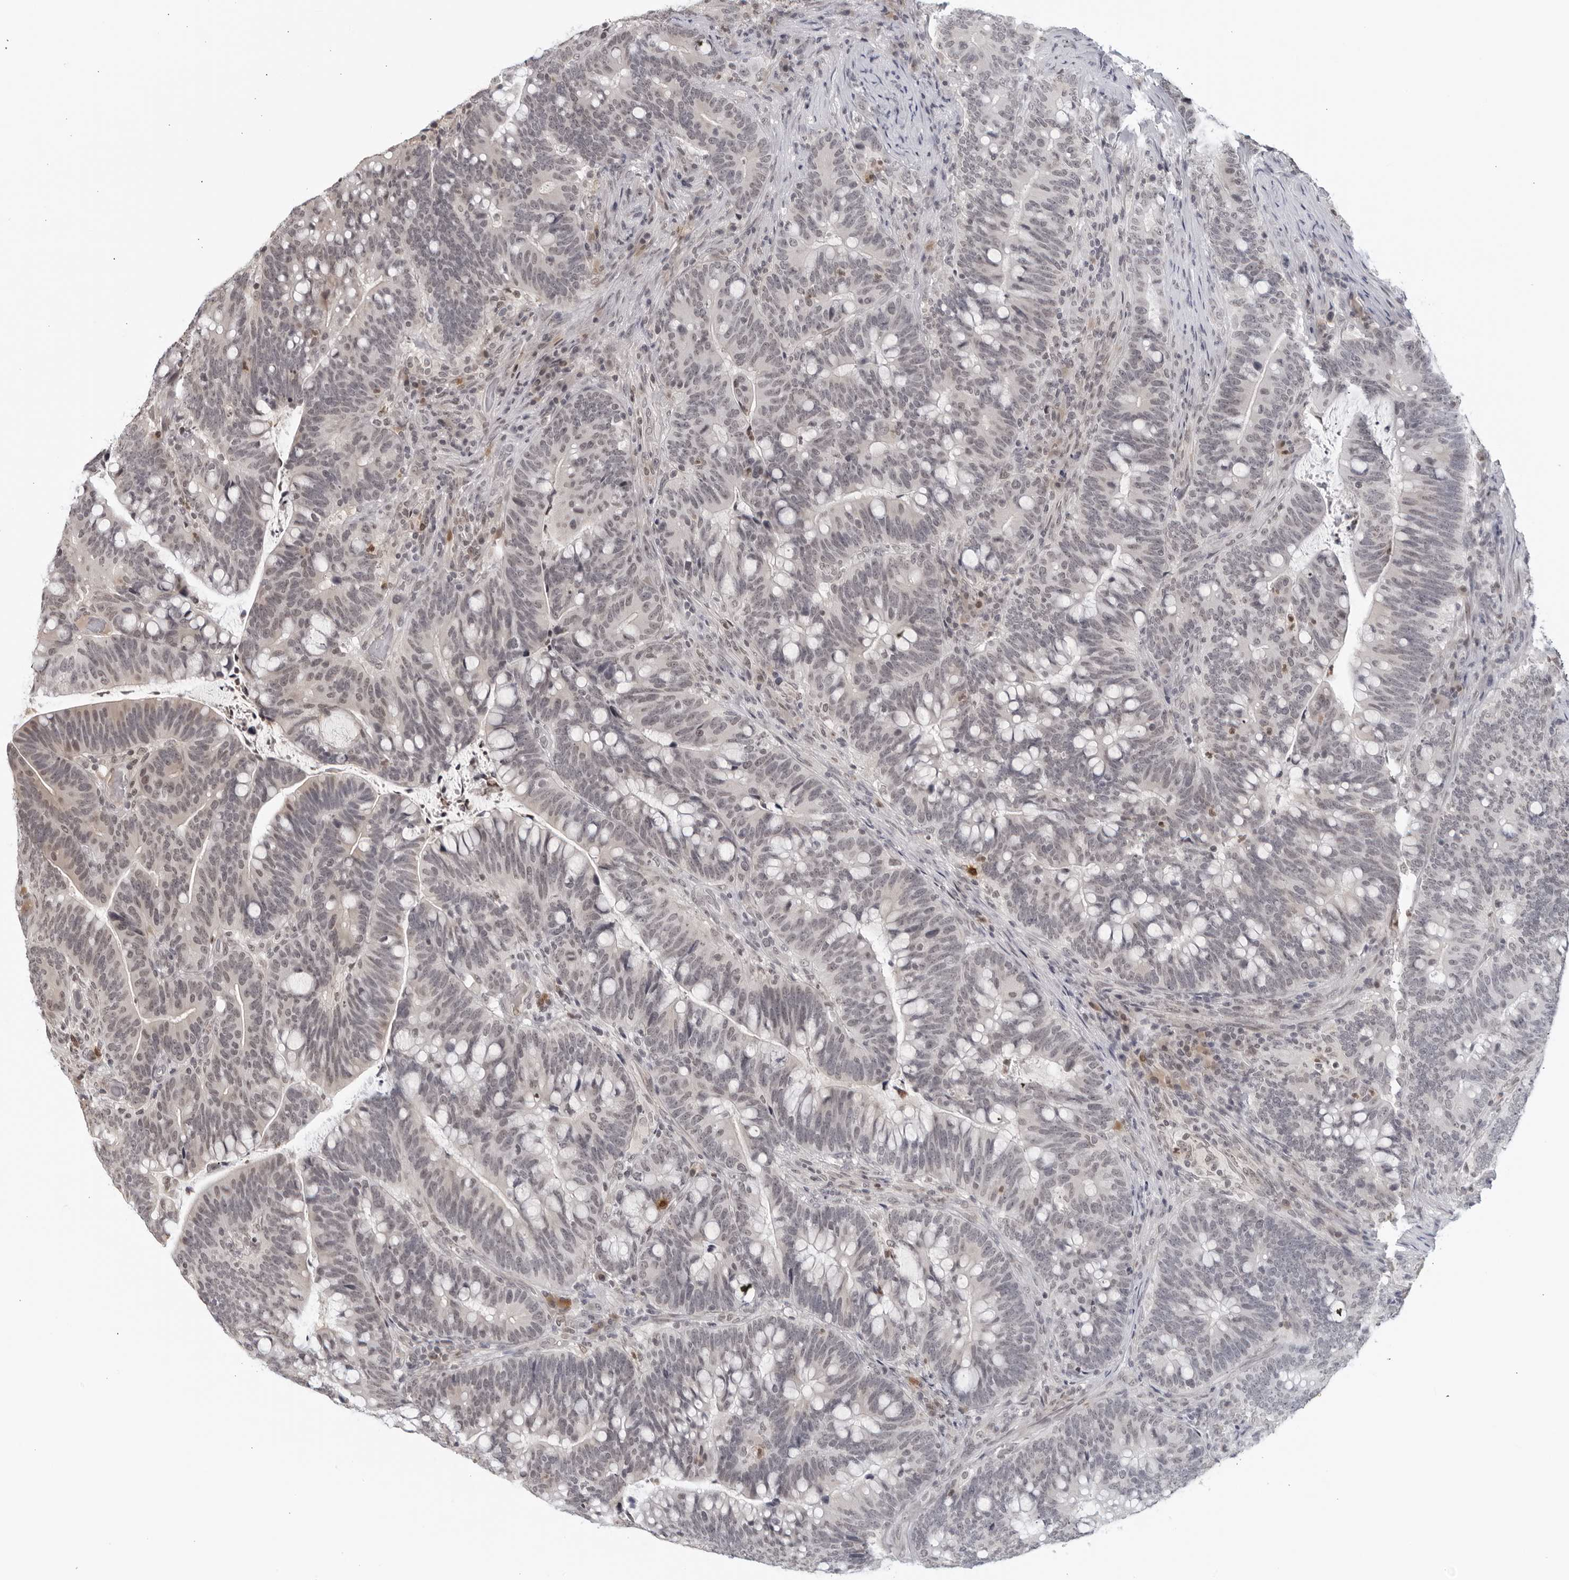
{"staining": {"intensity": "negative", "quantity": "none", "location": "none"}, "tissue": "colorectal cancer", "cell_type": "Tumor cells", "image_type": "cancer", "snomed": [{"axis": "morphology", "description": "Adenocarcinoma, NOS"}, {"axis": "topography", "description": "Colon"}], "caption": "An immunohistochemistry (IHC) image of adenocarcinoma (colorectal) is shown. There is no staining in tumor cells of adenocarcinoma (colorectal).", "gene": "RAB11FIP3", "patient": {"sex": "female", "age": 66}}